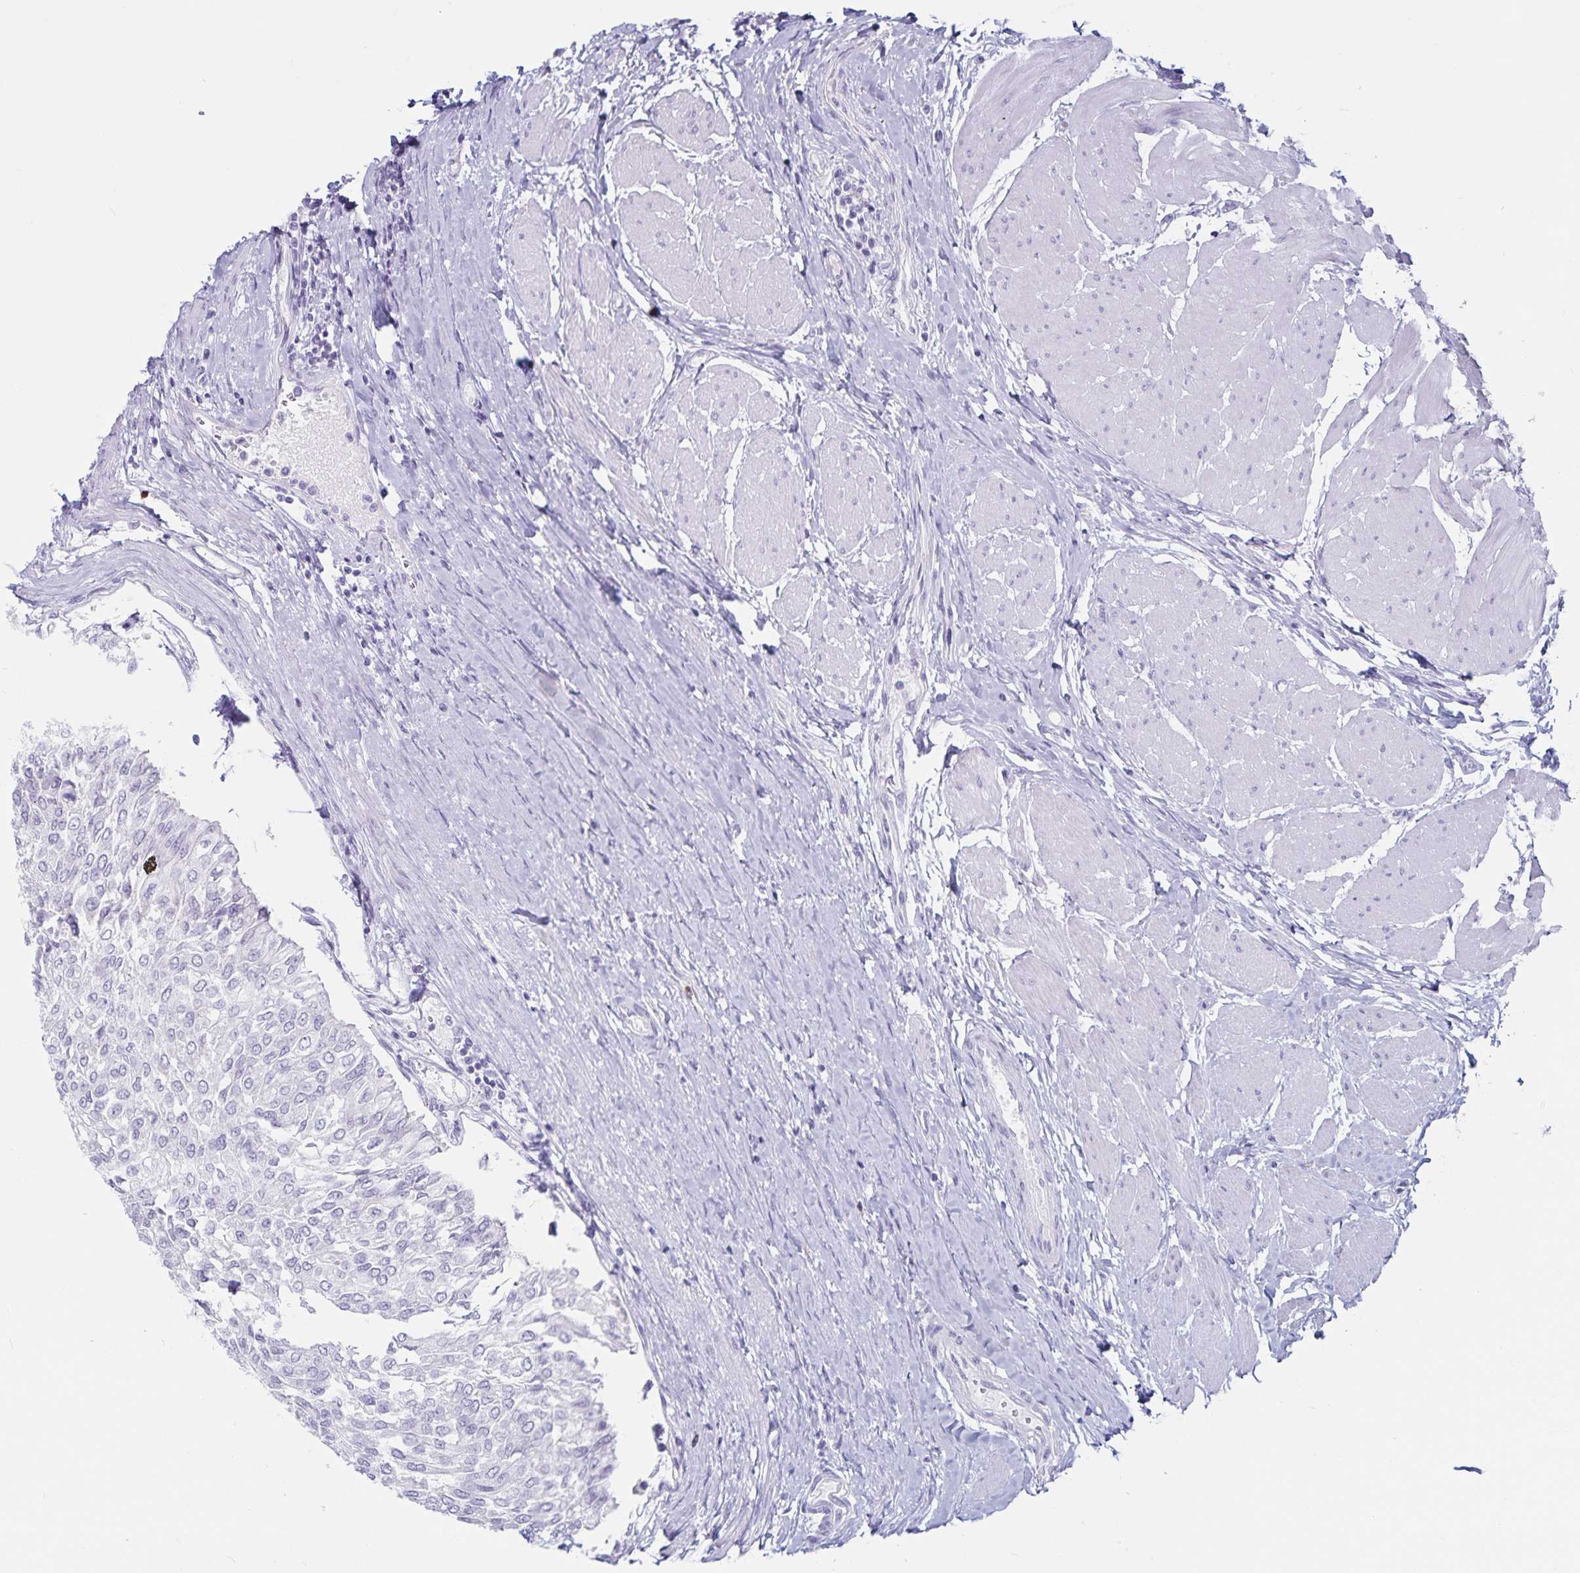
{"staining": {"intensity": "negative", "quantity": "none", "location": "none"}, "tissue": "urothelial cancer", "cell_type": "Tumor cells", "image_type": "cancer", "snomed": [{"axis": "morphology", "description": "Urothelial carcinoma, NOS"}, {"axis": "topography", "description": "Urinary bladder"}], "caption": "Tumor cells are negative for protein expression in human urothelial cancer.", "gene": "GNLY", "patient": {"sex": "male", "age": 67}}